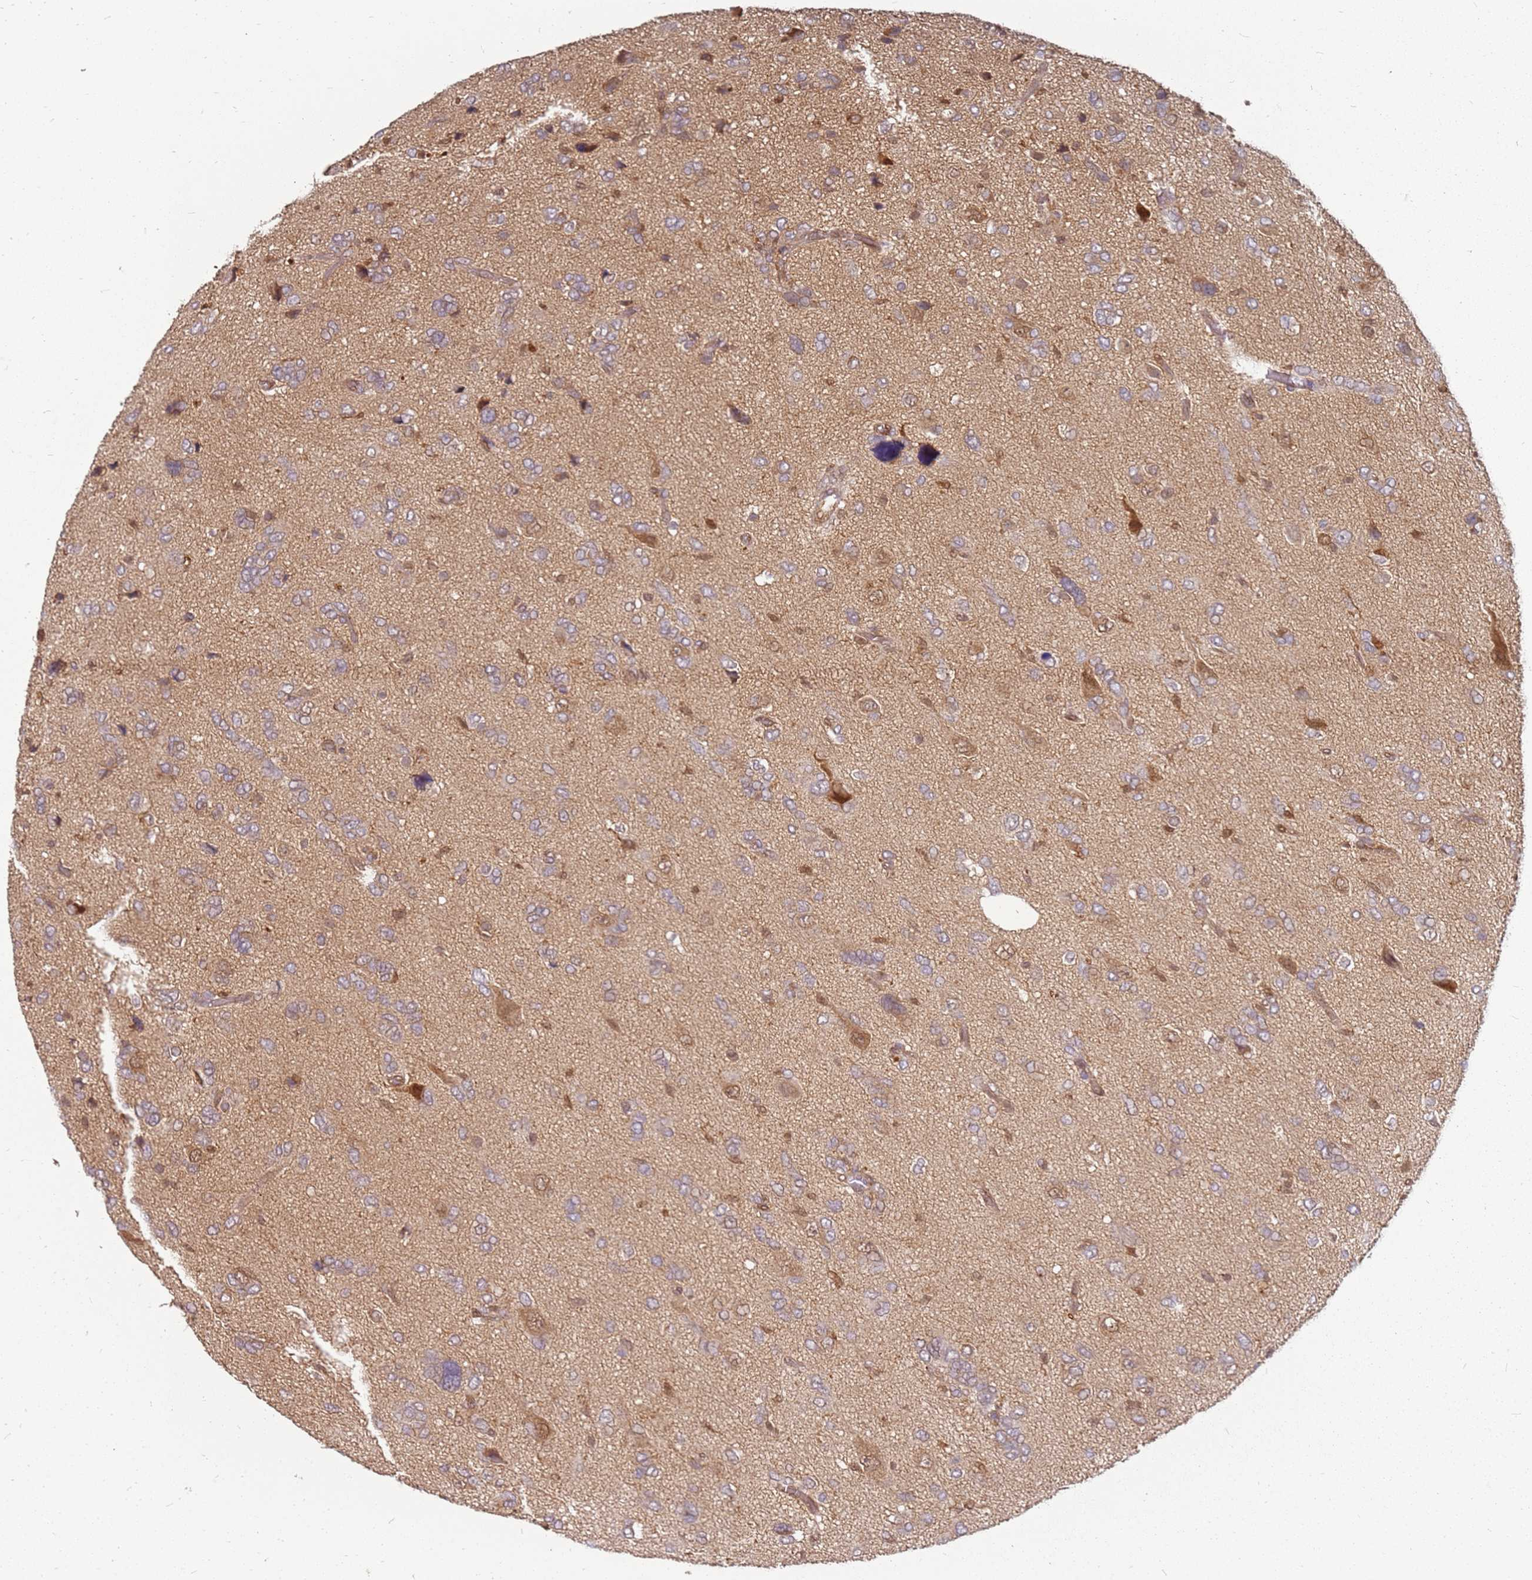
{"staining": {"intensity": "moderate", "quantity": "<25%", "location": "cytoplasmic/membranous"}, "tissue": "glioma", "cell_type": "Tumor cells", "image_type": "cancer", "snomed": [{"axis": "morphology", "description": "Glioma, malignant, High grade"}, {"axis": "topography", "description": "Brain"}], "caption": "DAB immunohistochemical staining of human malignant high-grade glioma reveals moderate cytoplasmic/membranous protein staining in about <25% of tumor cells. (DAB (3,3'-diaminobenzidine) IHC with brightfield microscopy, high magnification).", "gene": "NUDT14", "patient": {"sex": "female", "age": 59}}